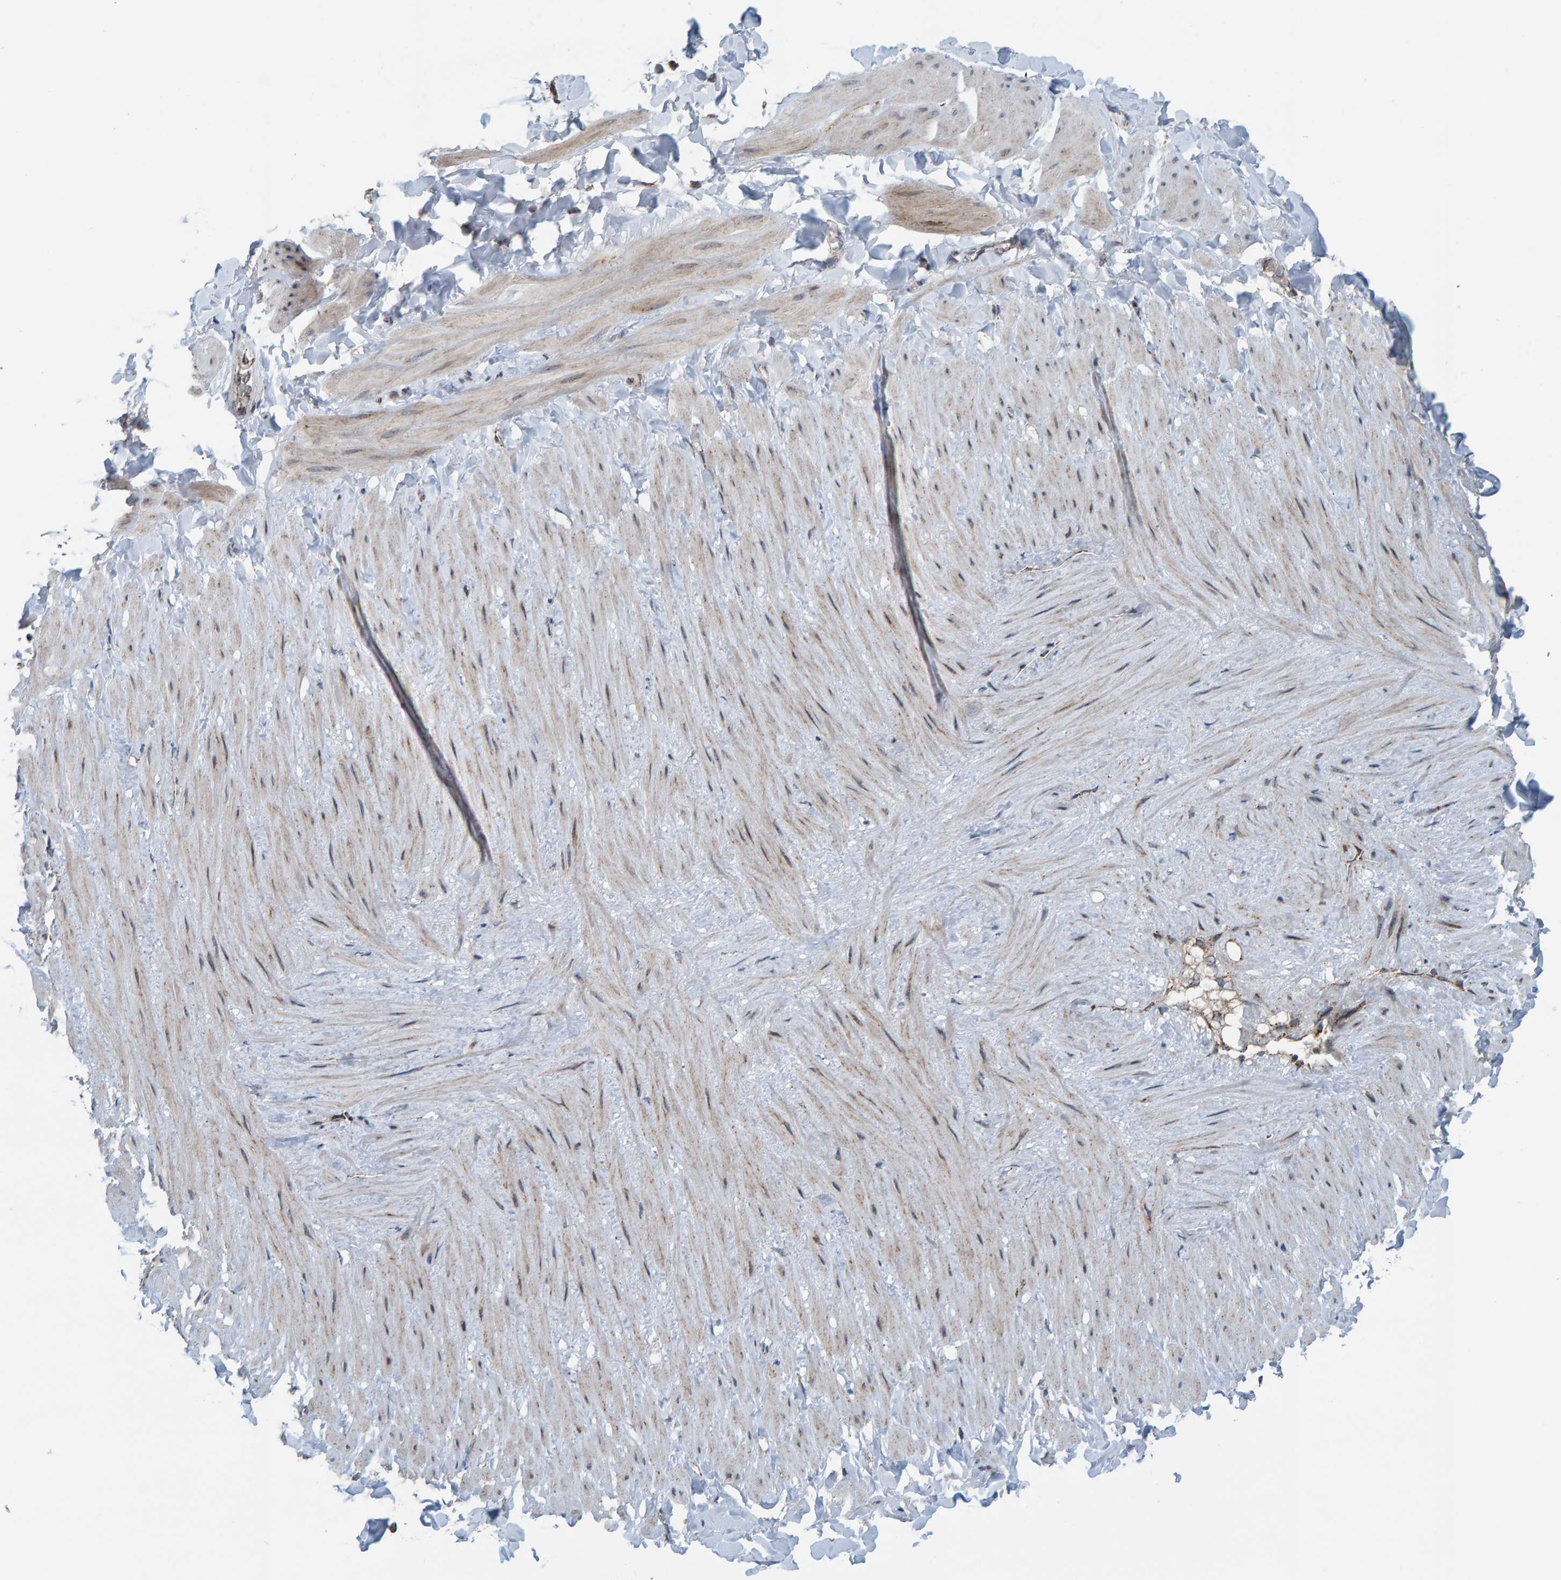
{"staining": {"intensity": "strong", "quantity": "25%-75%", "location": "cytoplasmic/membranous"}, "tissue": "adipose tissue", "cell_type": "Adipocytes", "image_type": "normal", "snomed": [{"axis": "morphology", "description": "Normal tissue, NOS"}, {"axis": "topography", "description": "Adipose tissue"}, {"axis": "topography", "description": "Vascular tissue"}, {"axis": "topography", "description": "Peripheral nerve tissue"}], "caption": "This photomicrograph shows immunohistochemistry staining of unremarkable human adipose tissue, with high strong cytoplasmic/membranous staining in approximately 25%-75% of adipocytes.", "gene": "ZNF48", "patient": {"sex": "male", "age": 25}}